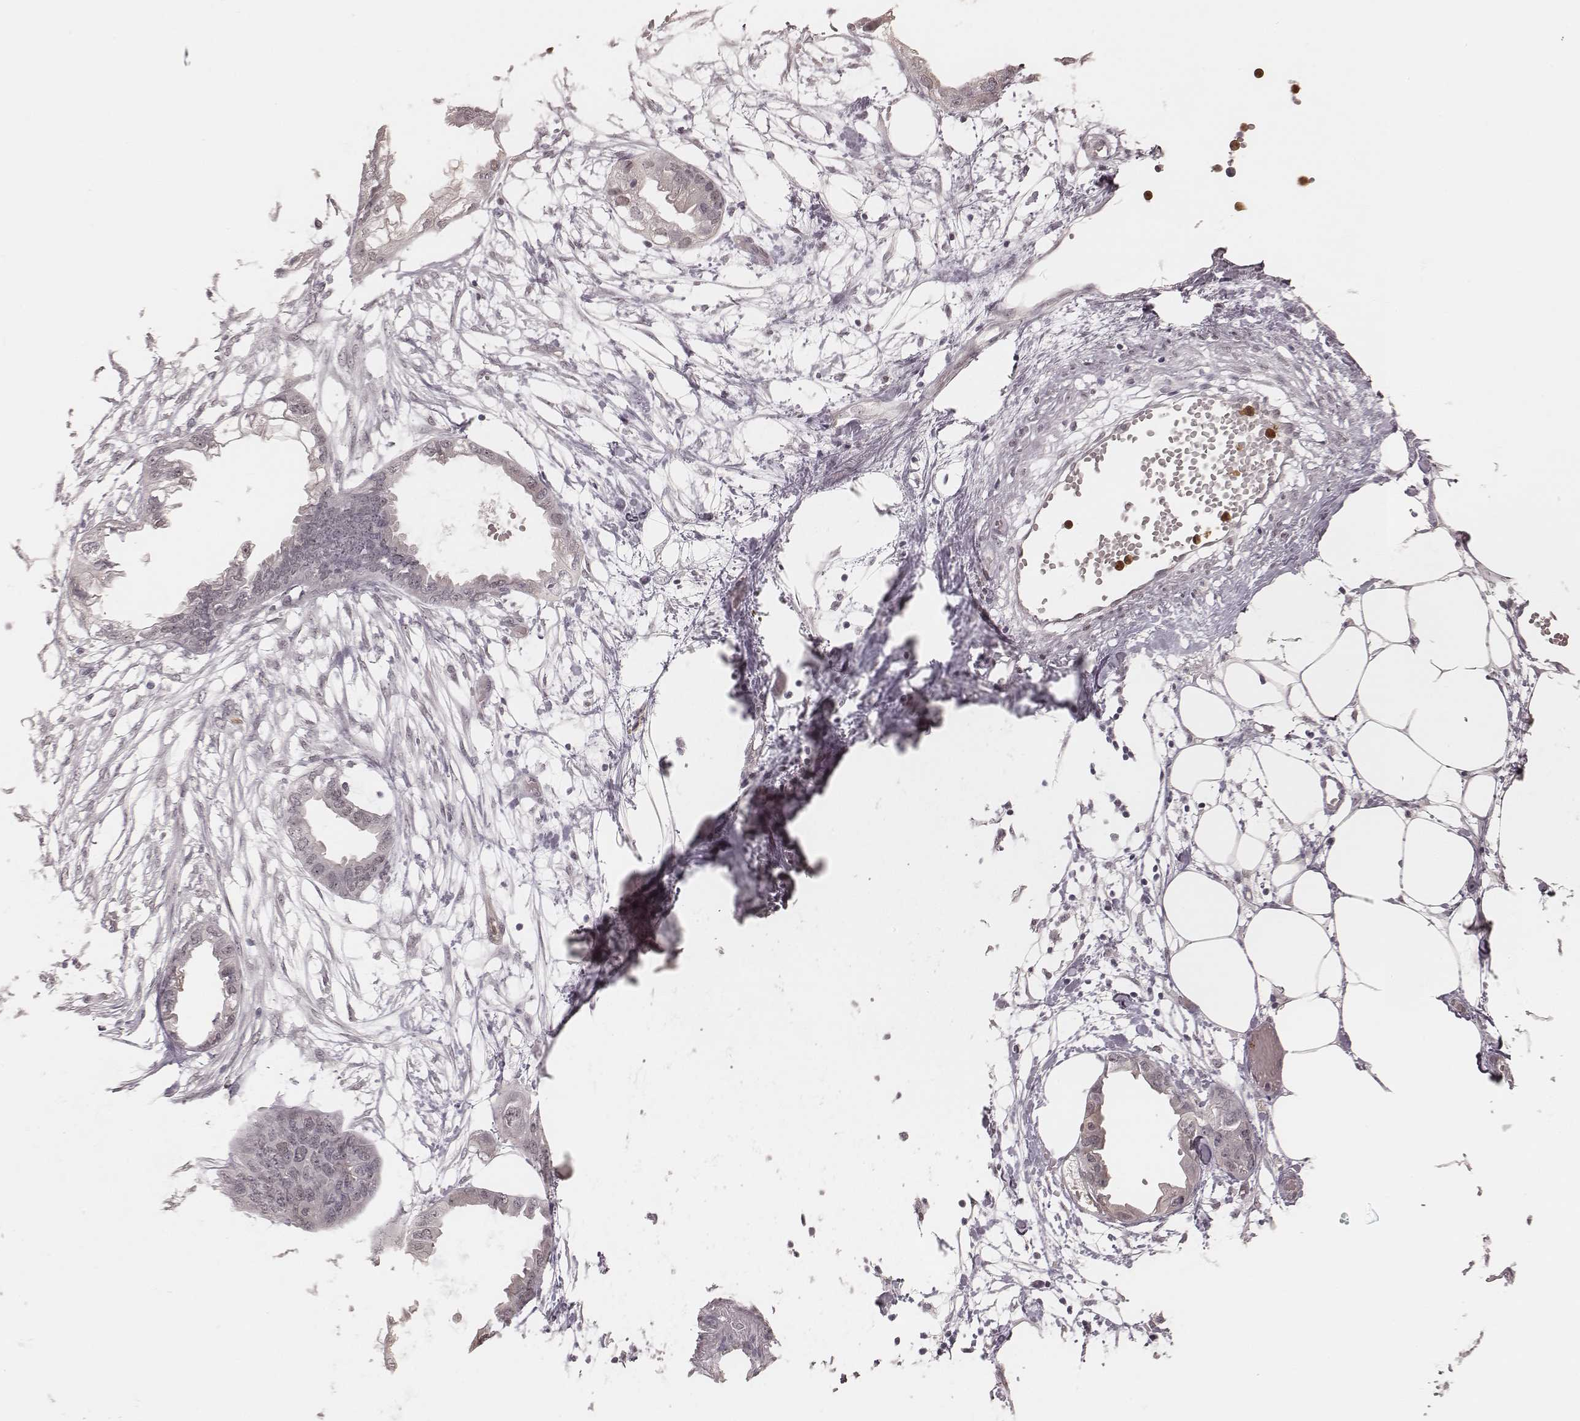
{"staining": {"intensity": "negative", "quantity": "none", "location": "none"}, "tissue": "endometrial cancer", "cell_type": "Tumor cells", "image_type": "cancer", "snomed": [{"axis": "morphology", "description": "Adenocarcinoma, NOS"}, {"axis": "morphology", "description": "Adenocarcinoma, metastatic, NOS"}, {"axis": "topography", "description": "Adipose tissue"}, {"axis": "topography", "description": "Endometrium"}], "caption": "IHC image of endometrial cancer stained for a protein (brown), which demonstrates no positivity in tumor cells.", "gene": "KITLG", "patient": {"sex": "female", "age": 67}}